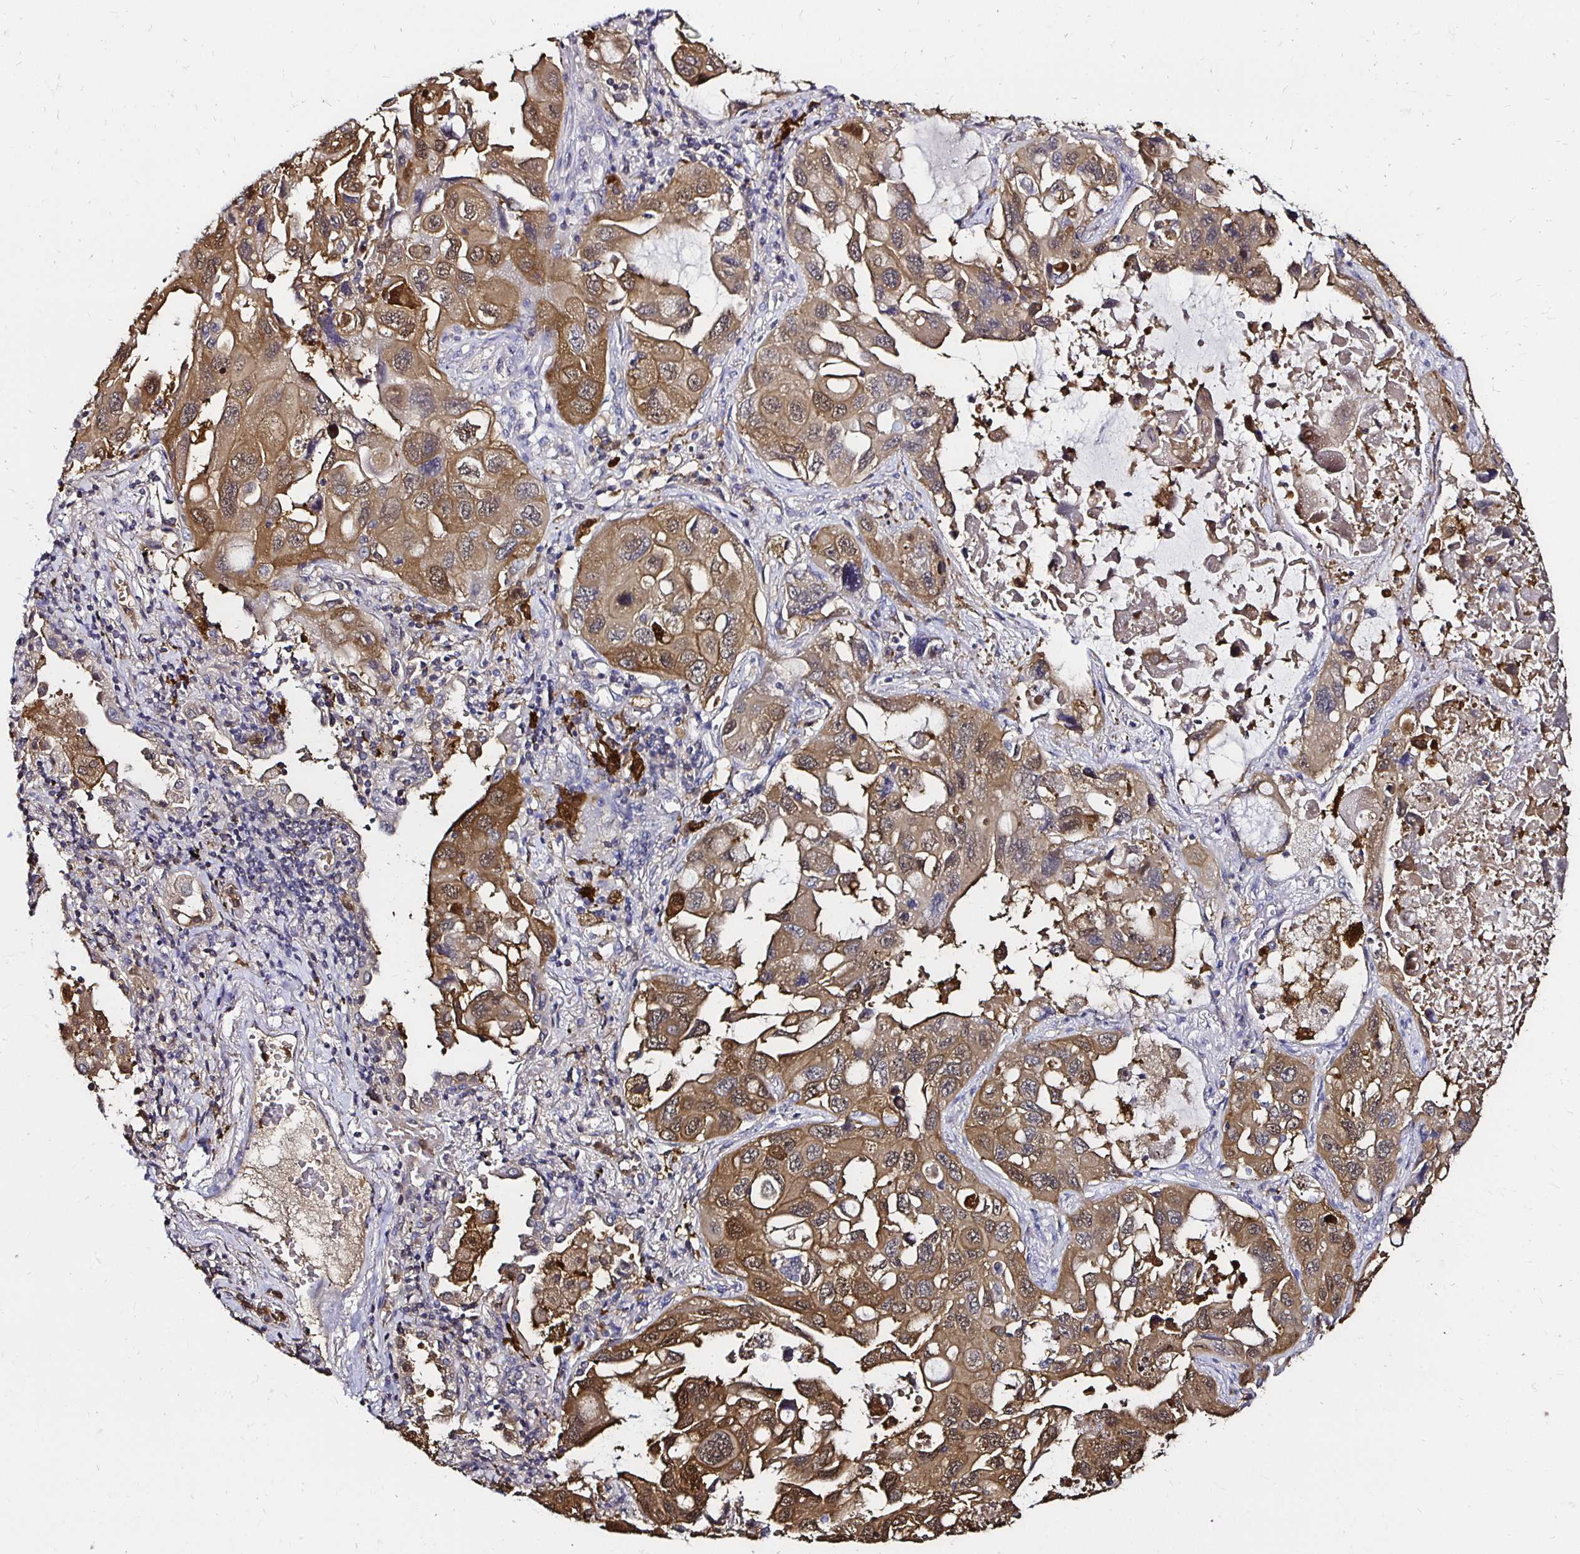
{"staining": {"intensity": "moderate", "quantity": ">75%", "location": "cytoplasmic/membranous"}, "tissue": "lung cancer", "cell_type": "Tumor cells", "image_type": "cancer", "snomed": [{"axis": "morphology", "description": "Squamous cell carcinoma, NOS"}, {"axis": "topography", "description": "Lung"}], "caption": "Lung squamous cell carcinoma stained with a brown dye demonstrates moderate cytoplasmic/membranous positive staining in about >75% of tumor cells.", "gene": "TXN", "patient": {"sex": "female", "age": 73}}